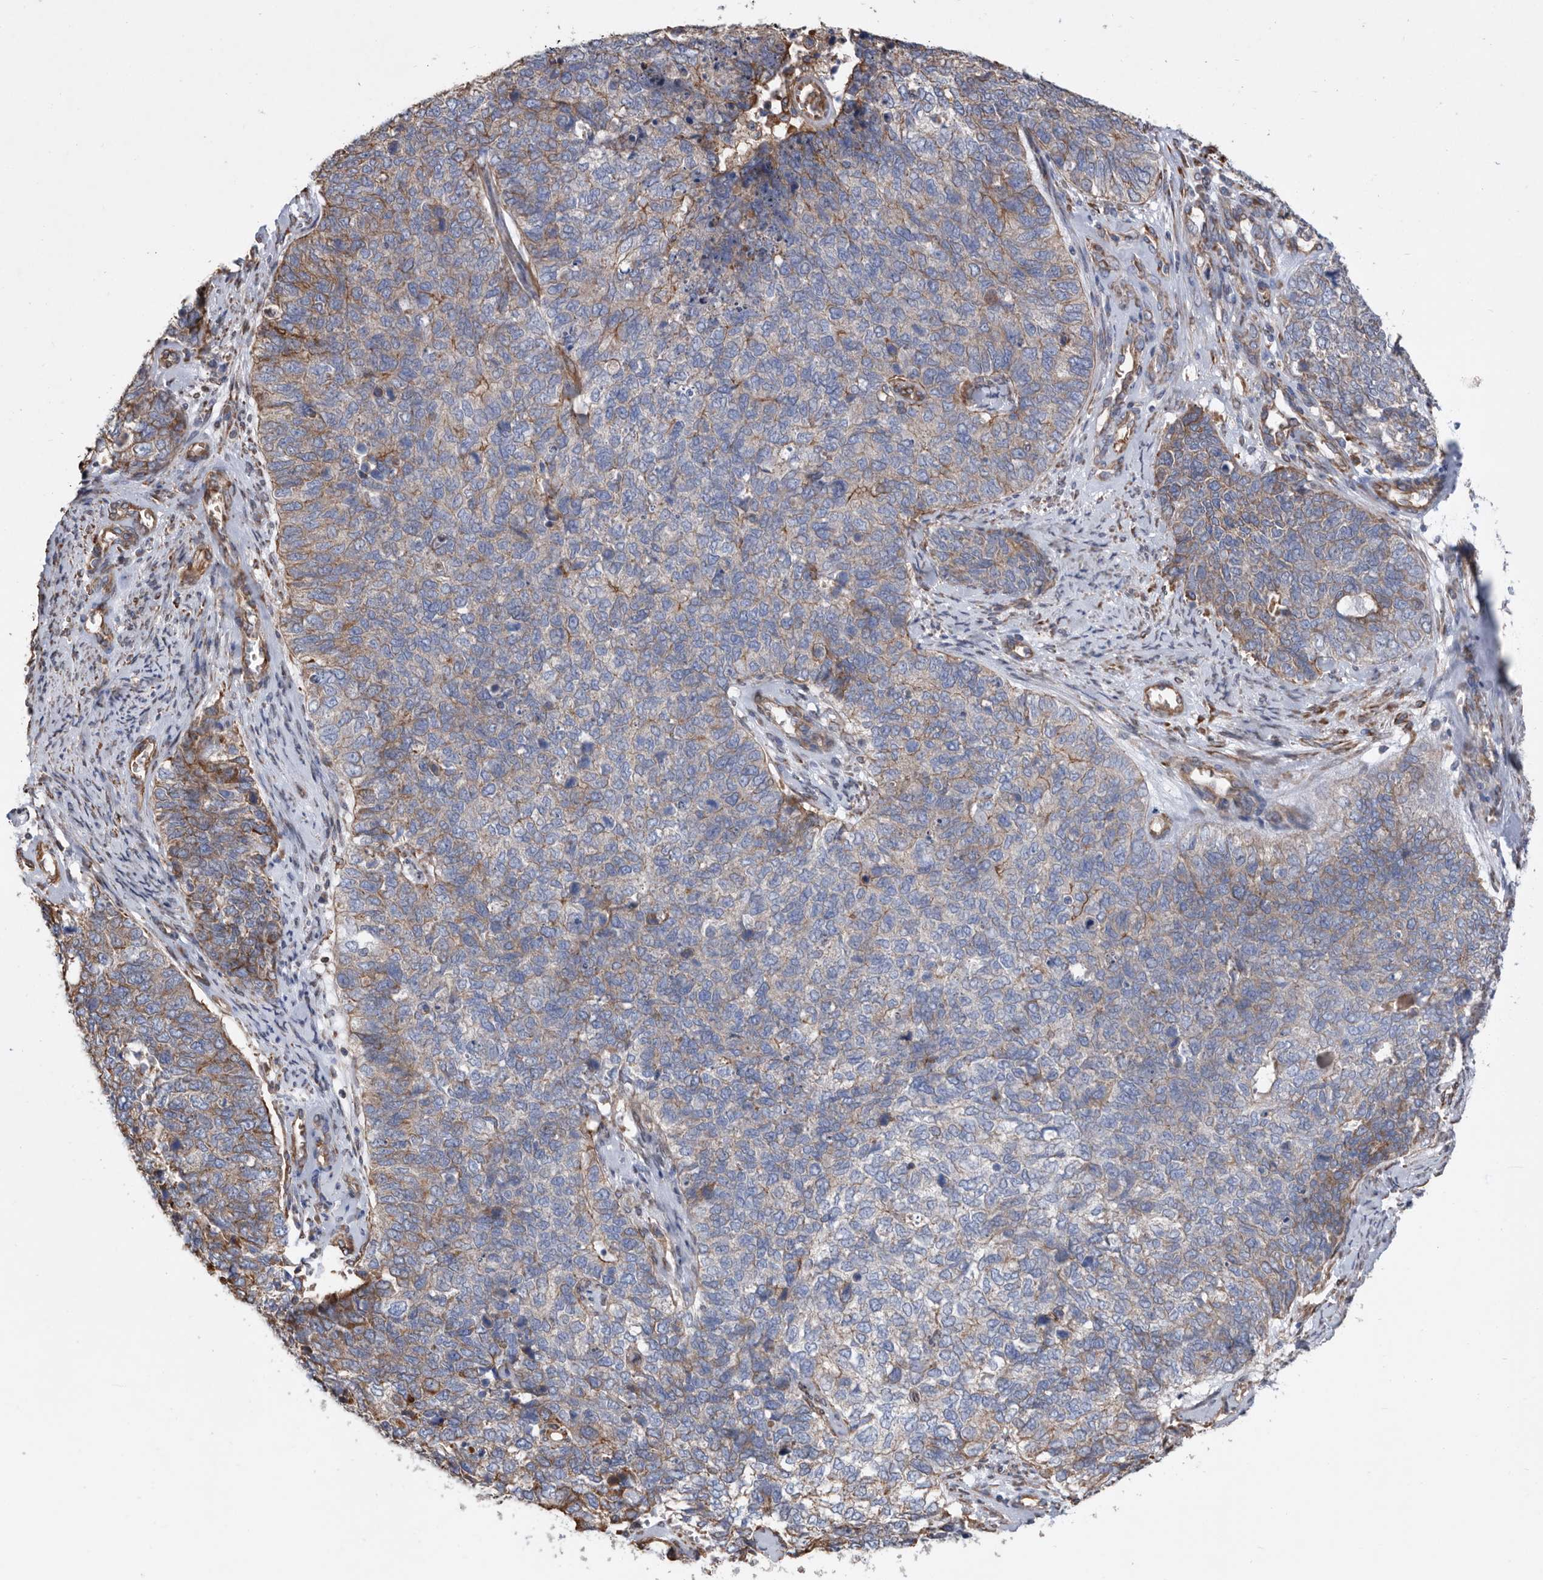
{"staining": {"intensity": "weak", "quantity": "<25%", "location": "cytoplasmic/membranous"}, "tissue": "cervical cancer", "cell_type": "Tumor cells", "image_type": "cancer", "snomed": [{"axis": "morphology", "description": "Squamous cell carcinoma, NOS"}, {"axis": "topography", "description": "Cervix"}], "caption": "Immunohistochemical staining of human cervical squamous cell carcinoma shows no significant expression in tumor cells.", "gene": "ATP13A3", "patient": {"sex": "female", "age": 63}}